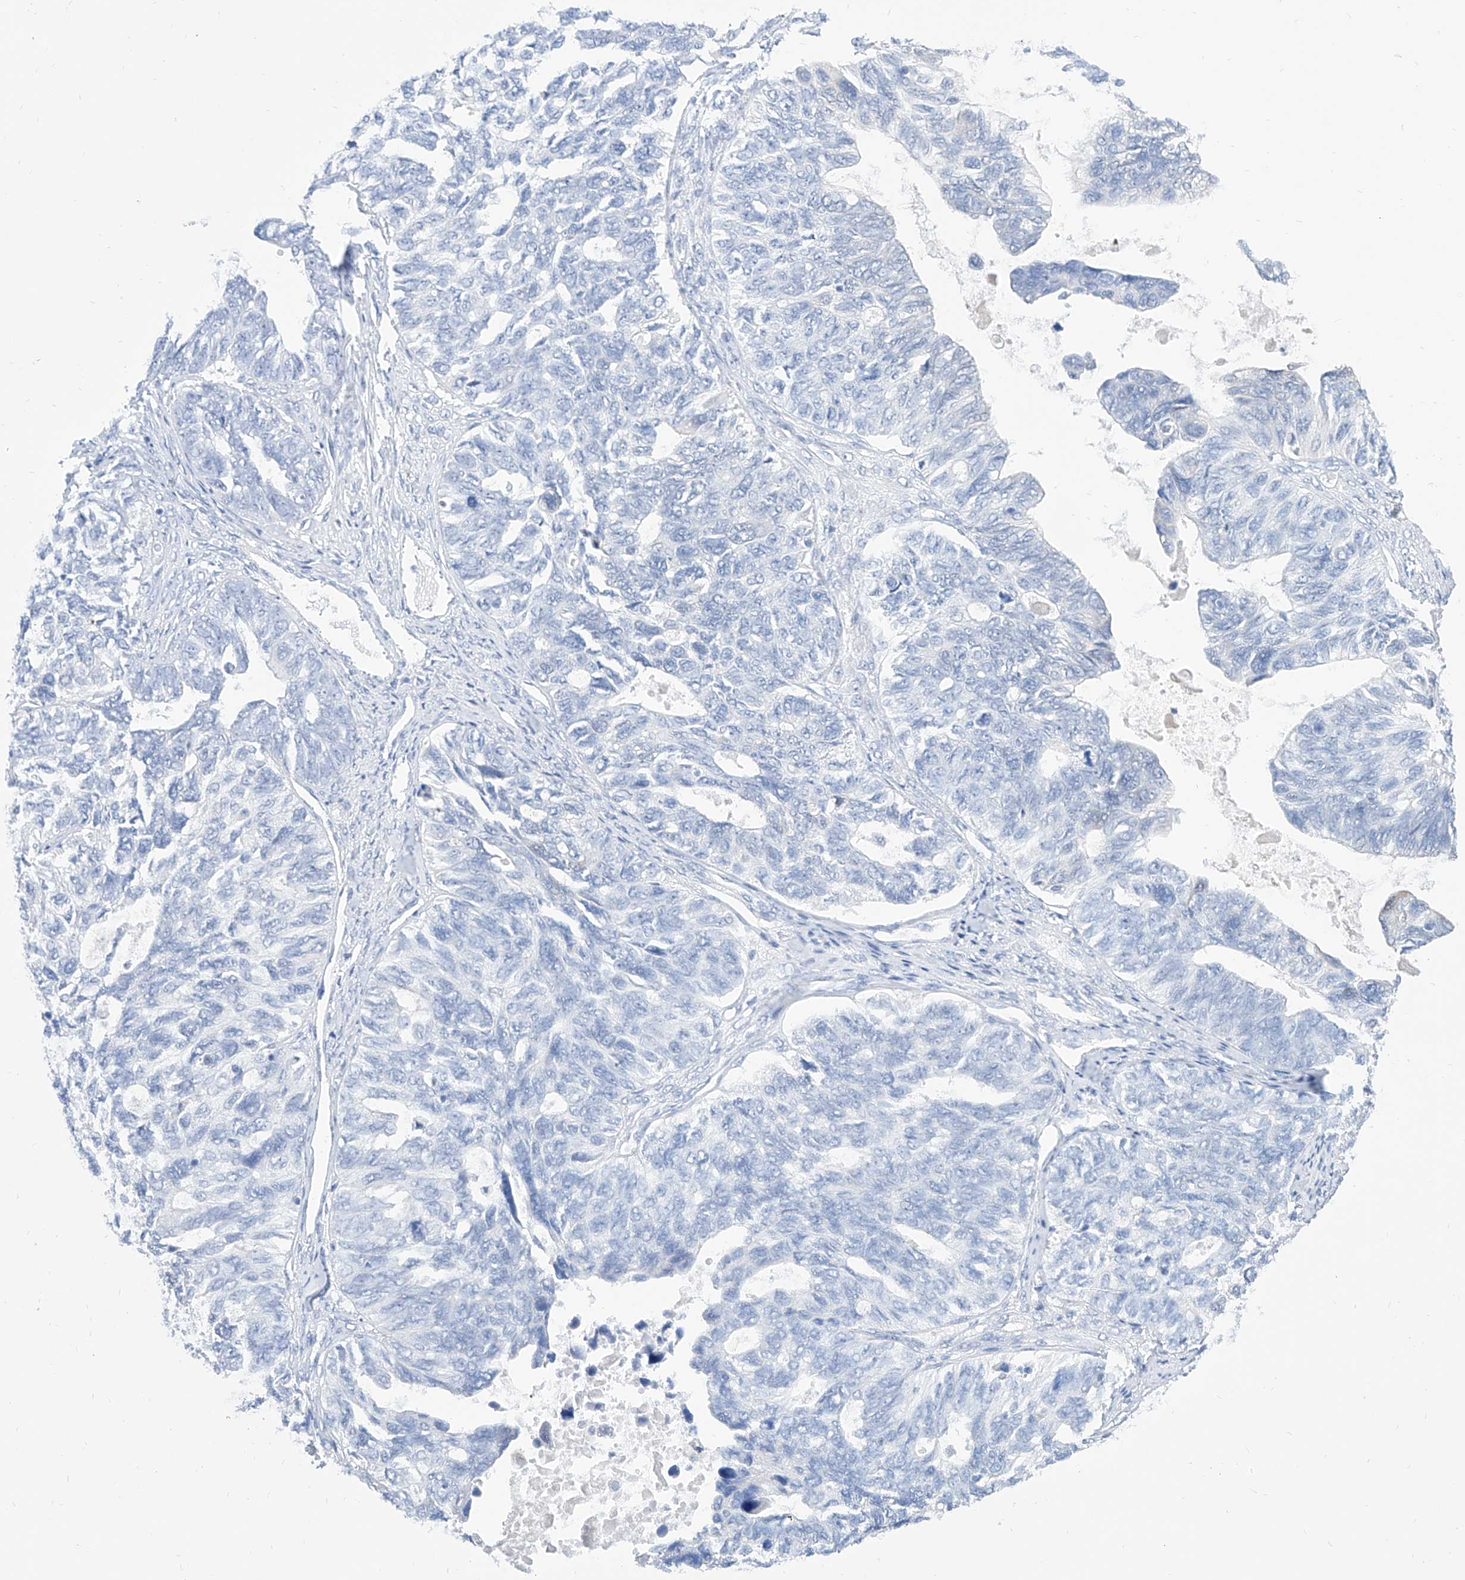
{"staining": {"intensity": "negative", "quantity": "none", "location": "none"}, "tissue": "ovarian cancer", "cell_type": "Tumor cells", "image_type": "cancer", "snomed": [{"axis": "morphology", "description": "Cystadenocarcinoma, serous, NOS"}, {"axis": "topography", "description": "Ovary"}], "caption": "IHC photomicrograph of human ovarian serous cystadenocarcinoma stained for a protein (brown), which reveals no positivity in tumor cells. Brightfield microscopy of immunohistochemistry stained with DAB (3,3'-diaminobenzidine) (brown) and hematoxylin (blue), captured at high magnification.", "gene": "PDXK", "patient": {"sex": "female", "age": 79}}